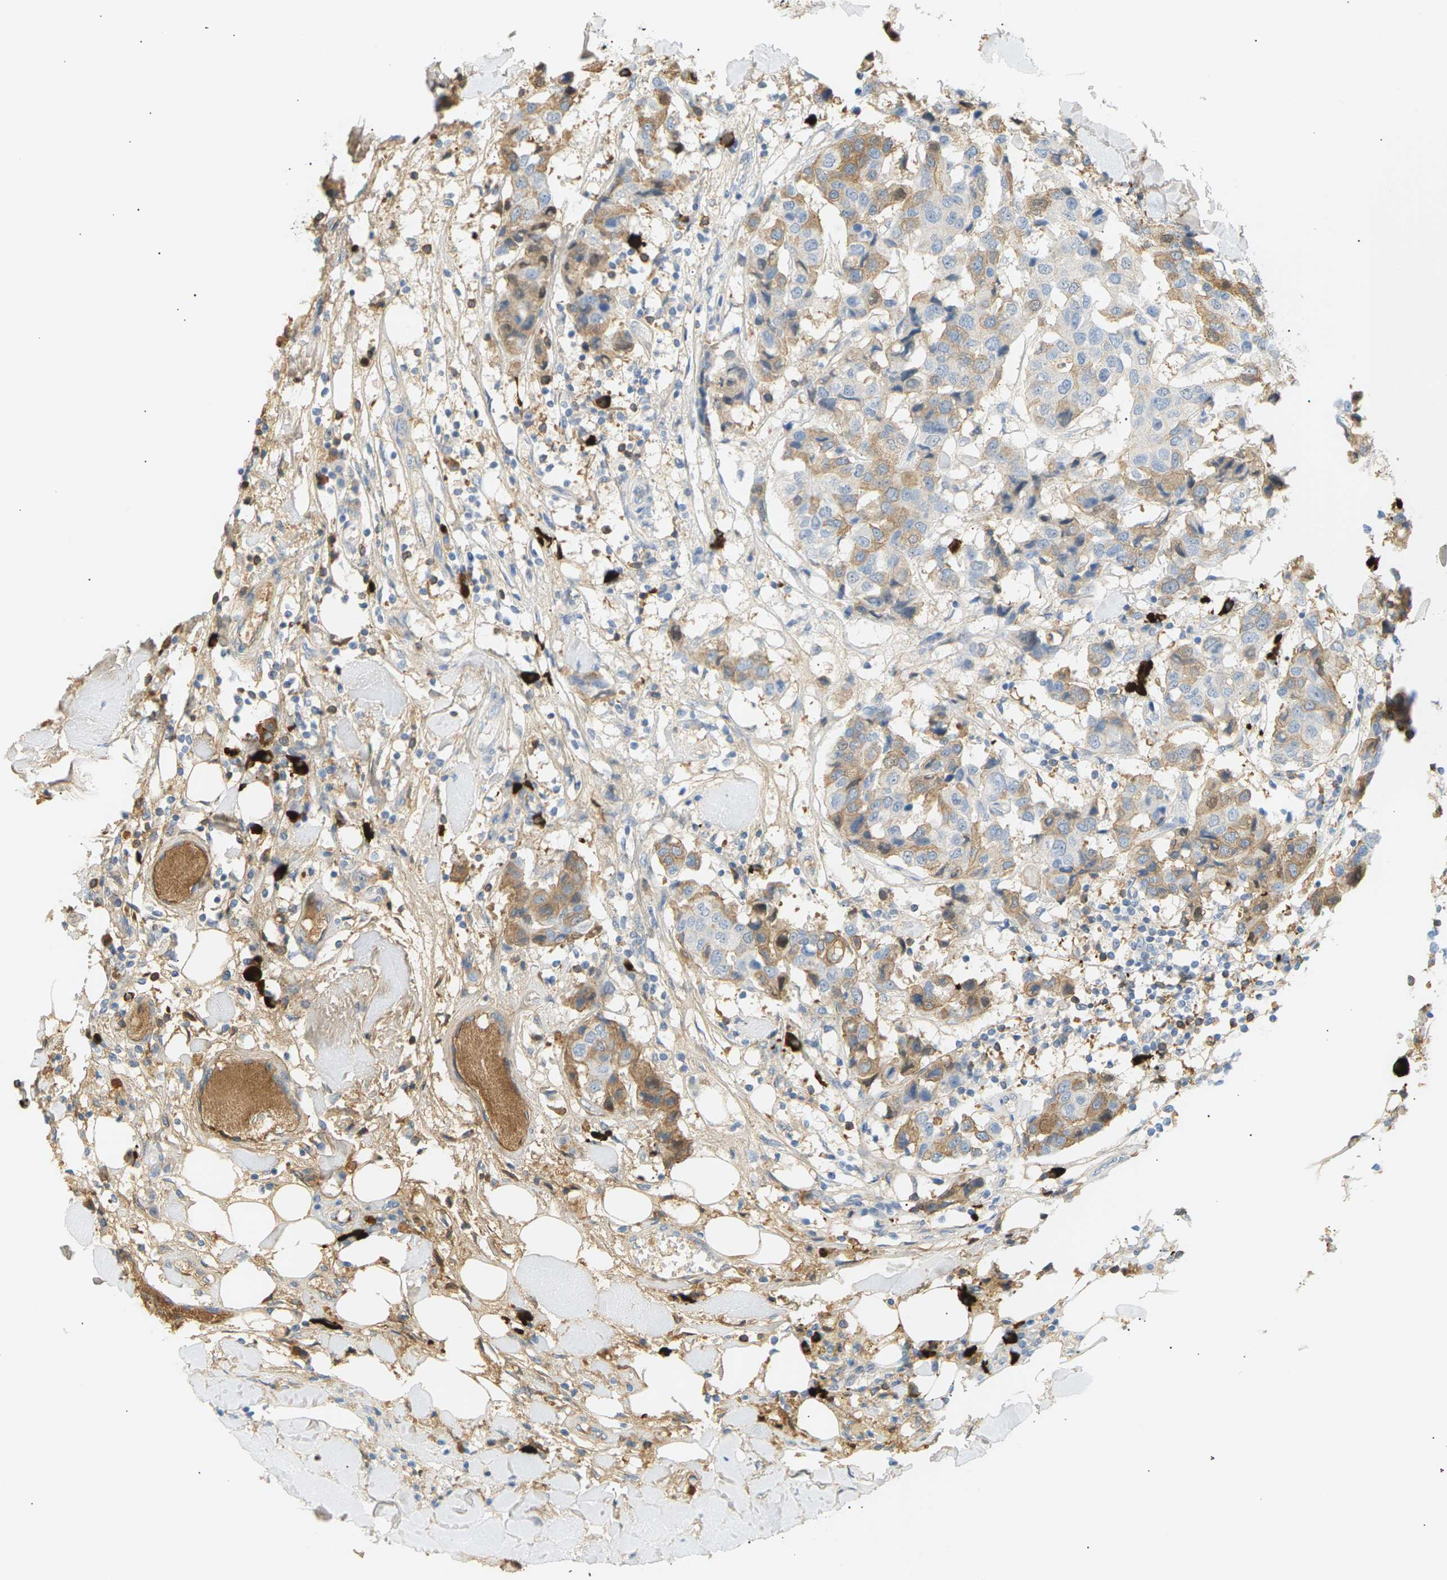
{"staining": {"intensity": "weak", "quantity": "<25%", "location": "cytoplasmic/membranous"}, "tissue": "breast cancer", "cell_type": "Tumor cells", "image_type": "cancer", "snomed": [{"axis": "morphology", "description": "Duct carcinoma"}, {"axis": "topography", "description": "Breast"}], "caption": "A photomicrograph of infiltrating ductal carcinoma (breast) stained for a protein displays no brown staining in tumor cells. (DAB (3,3'-diaminobenzidine) immunohistochemistry, high magnification).", "gene": "IGLC3", "patient": {"sex": "female", "age": 80}}